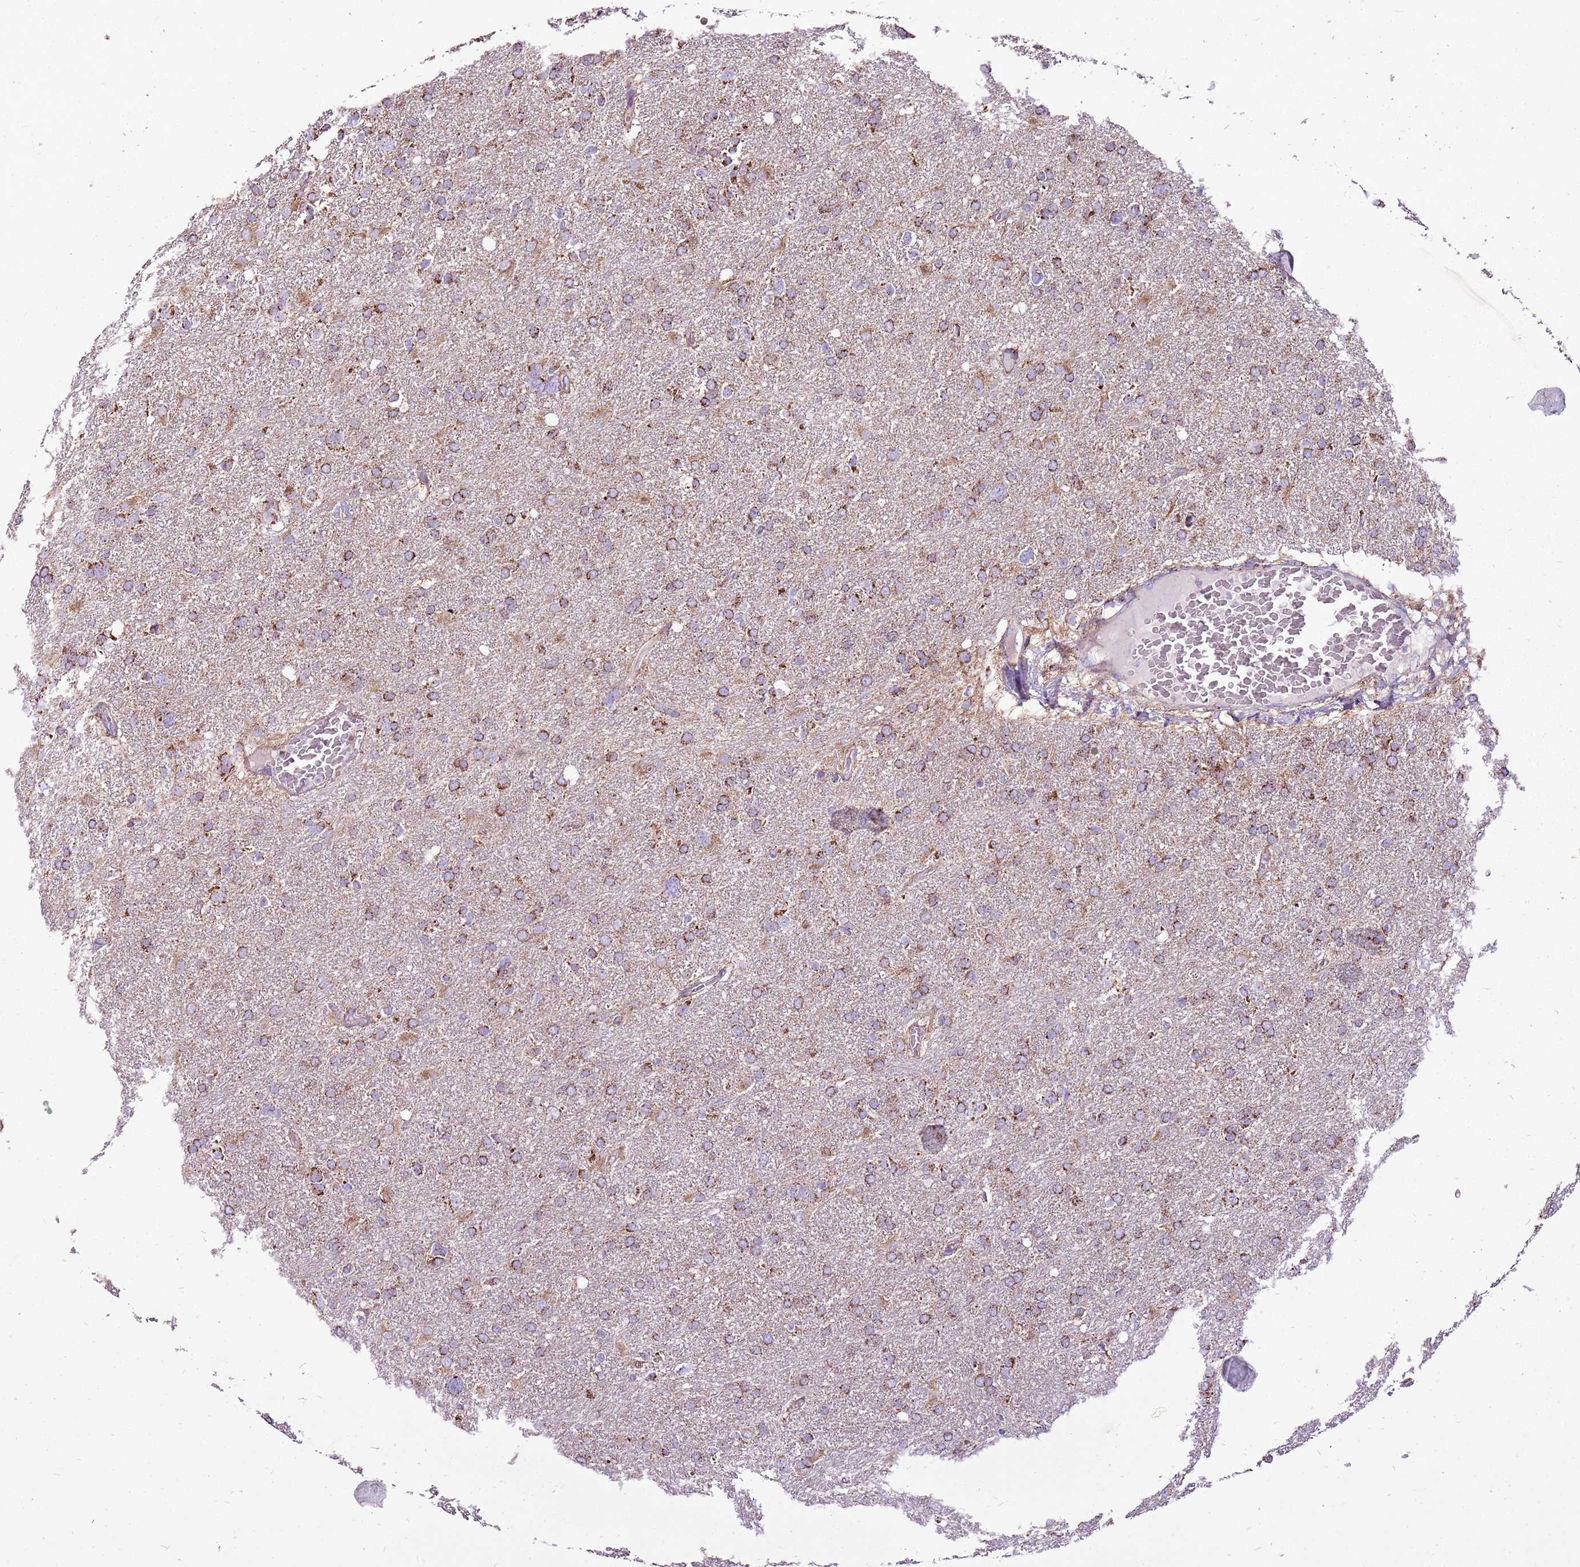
{"staining": {"intensity": "moderate", "quantity": ">75%", "location": "cytoplasmic/membranous"}, "tissue": "glioma", "cell_type": "Tumor cells", "image_type": "cancer", "snomed": [{"axis": "morphology", "description": "Glioma, malignant, High grade"}, {"axis": "topography", "description": "Brain"}], "caption": "The photomicrograph shows a brown stain indicating the presence of a protein in the cytoplasmic/membranous of tumor cells in glioma.", "gene": "GCDH", "patient": {"sex": "male", "age": 61}}